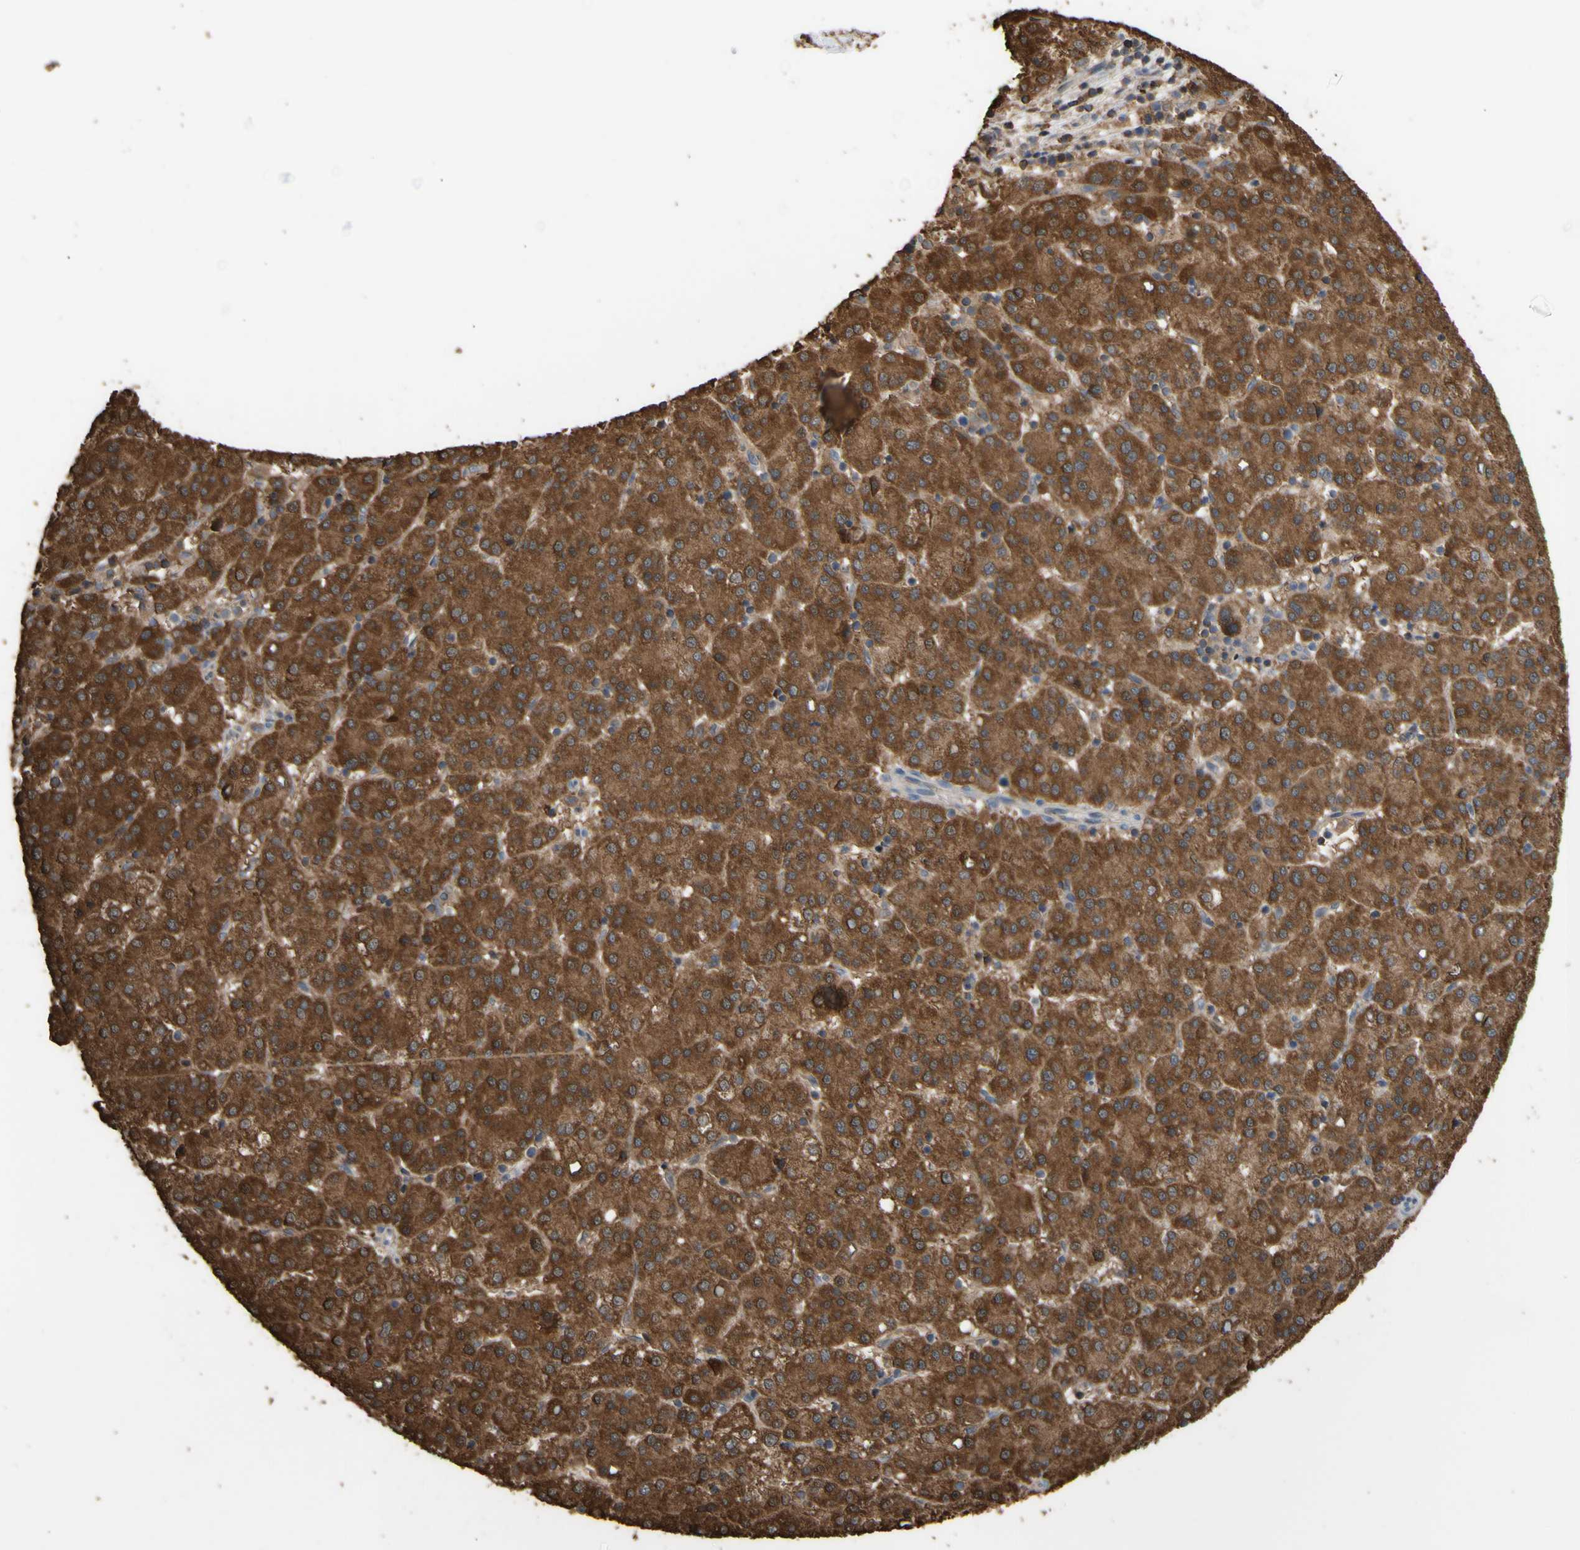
{"staining": {"intensity": "strong", "quantity": ">75%", "location": "cytoplasmic/membranous"}, "tissue": "liver cancer", "cell_type": "Tumor cells", "image_type": "cancer", "snomed": [{"axis": "morphology", "description": "Carcinoma, Hepatocellular, NOS"}, {"axis": "topography", "description": "Liver"}], "caption": "A photomicrograph showing strong cytoplasmic/membranous expression in about >75% of tumor cells in hepatocellular carcinoma (liver), as visualized by brown immunohistochemical staining.", "gene": "ALDH9A1", "patient": {"sex": "female", "age": 58}}